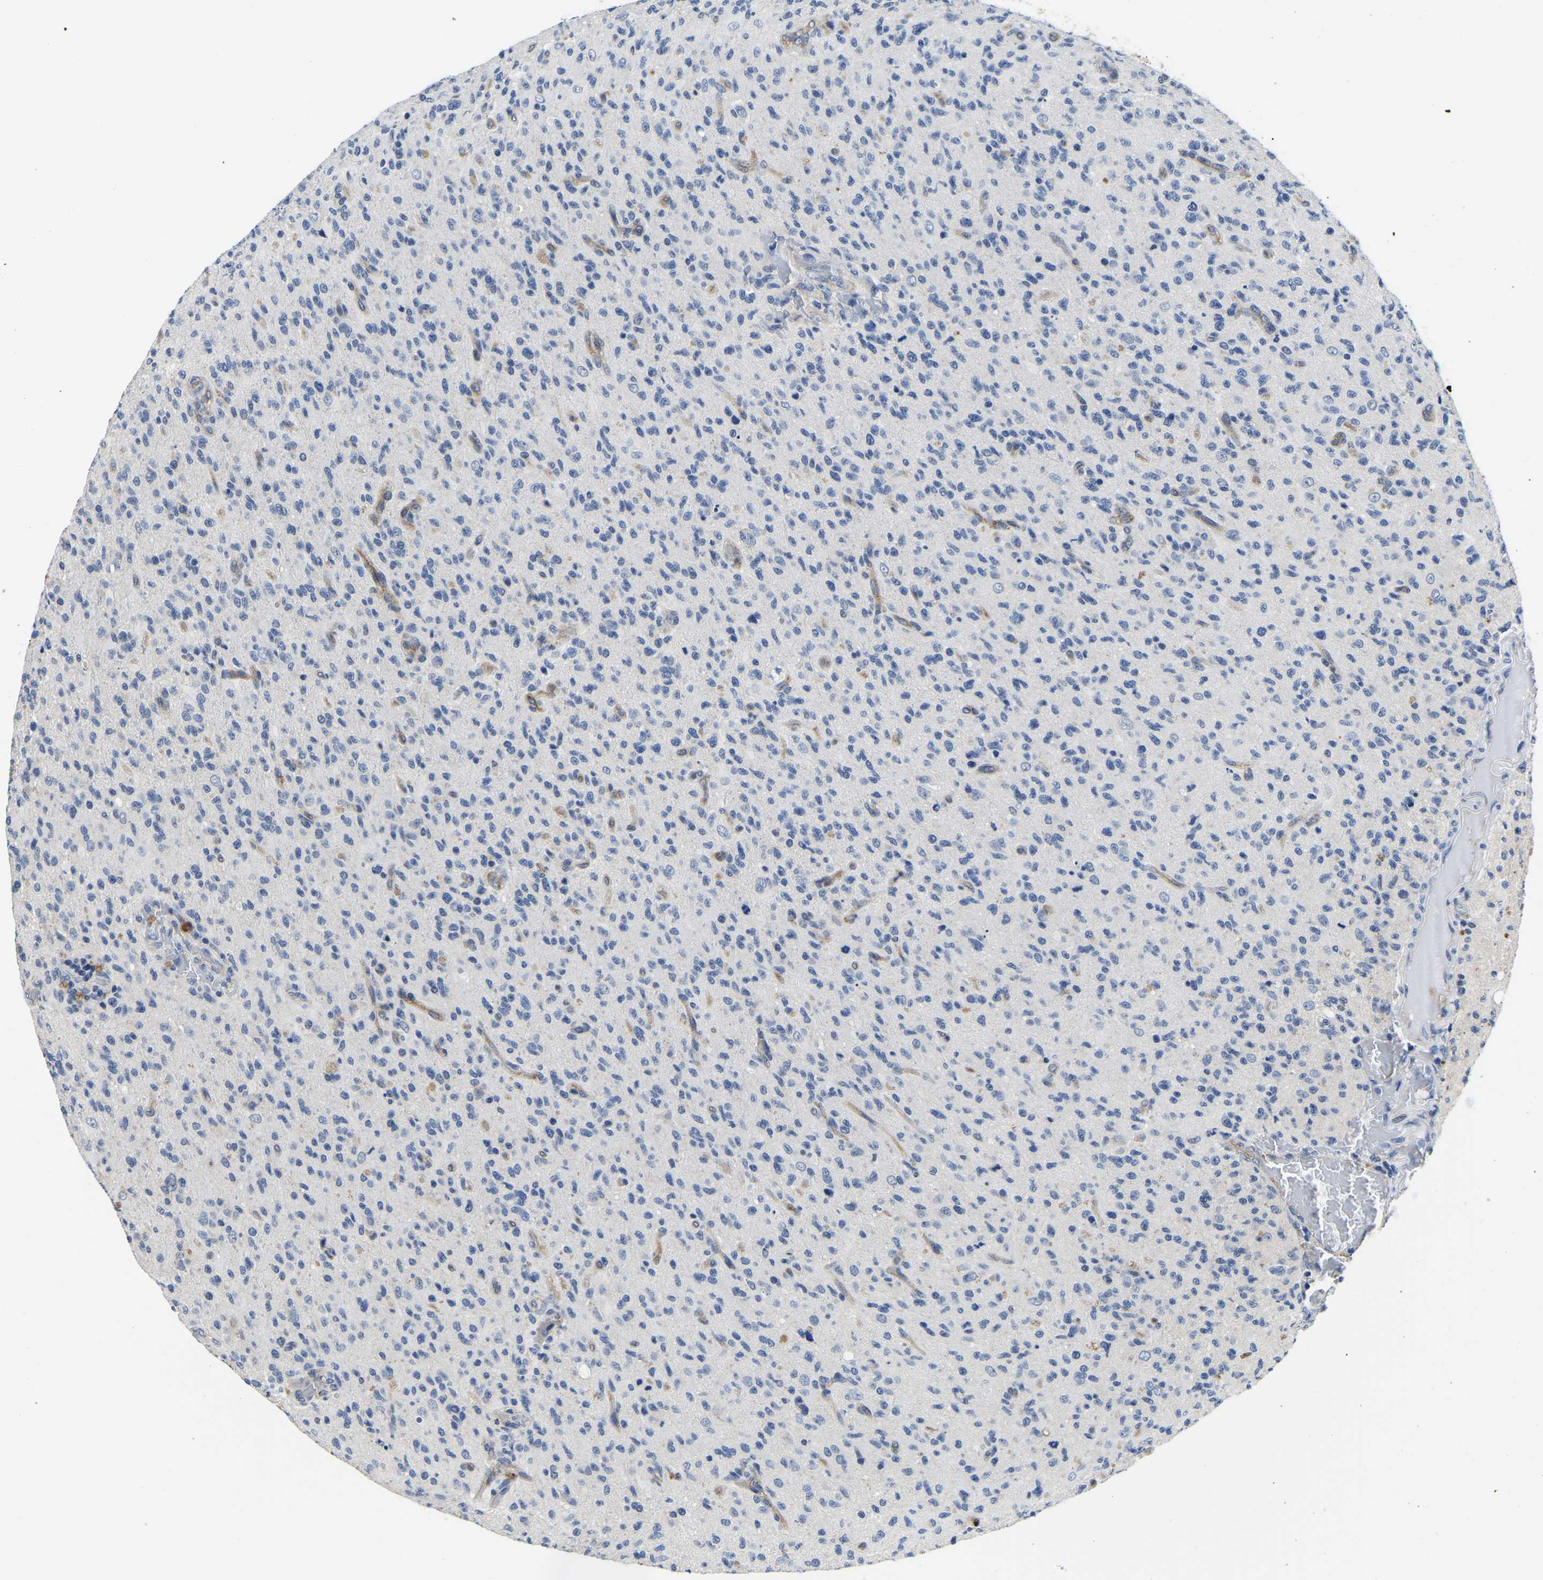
{"staining": {"intensity": "negative", "quantity": "none", "location": "none"}, "tissue": "glioma", "cell_type": "Tumor cells", "image_type": "cancer", "snomed": [{"axis": "morphology", "description": "Glioma, malignant, High grade"}, {"axis": "topography", "description": "Brain"}], "caption": "IHC micrograph of human glioma stained for a protein (brown), which displays no expression in tumor cells.", "gene": "ITGA2", "patient": {"sex": "male", "age": 71}}